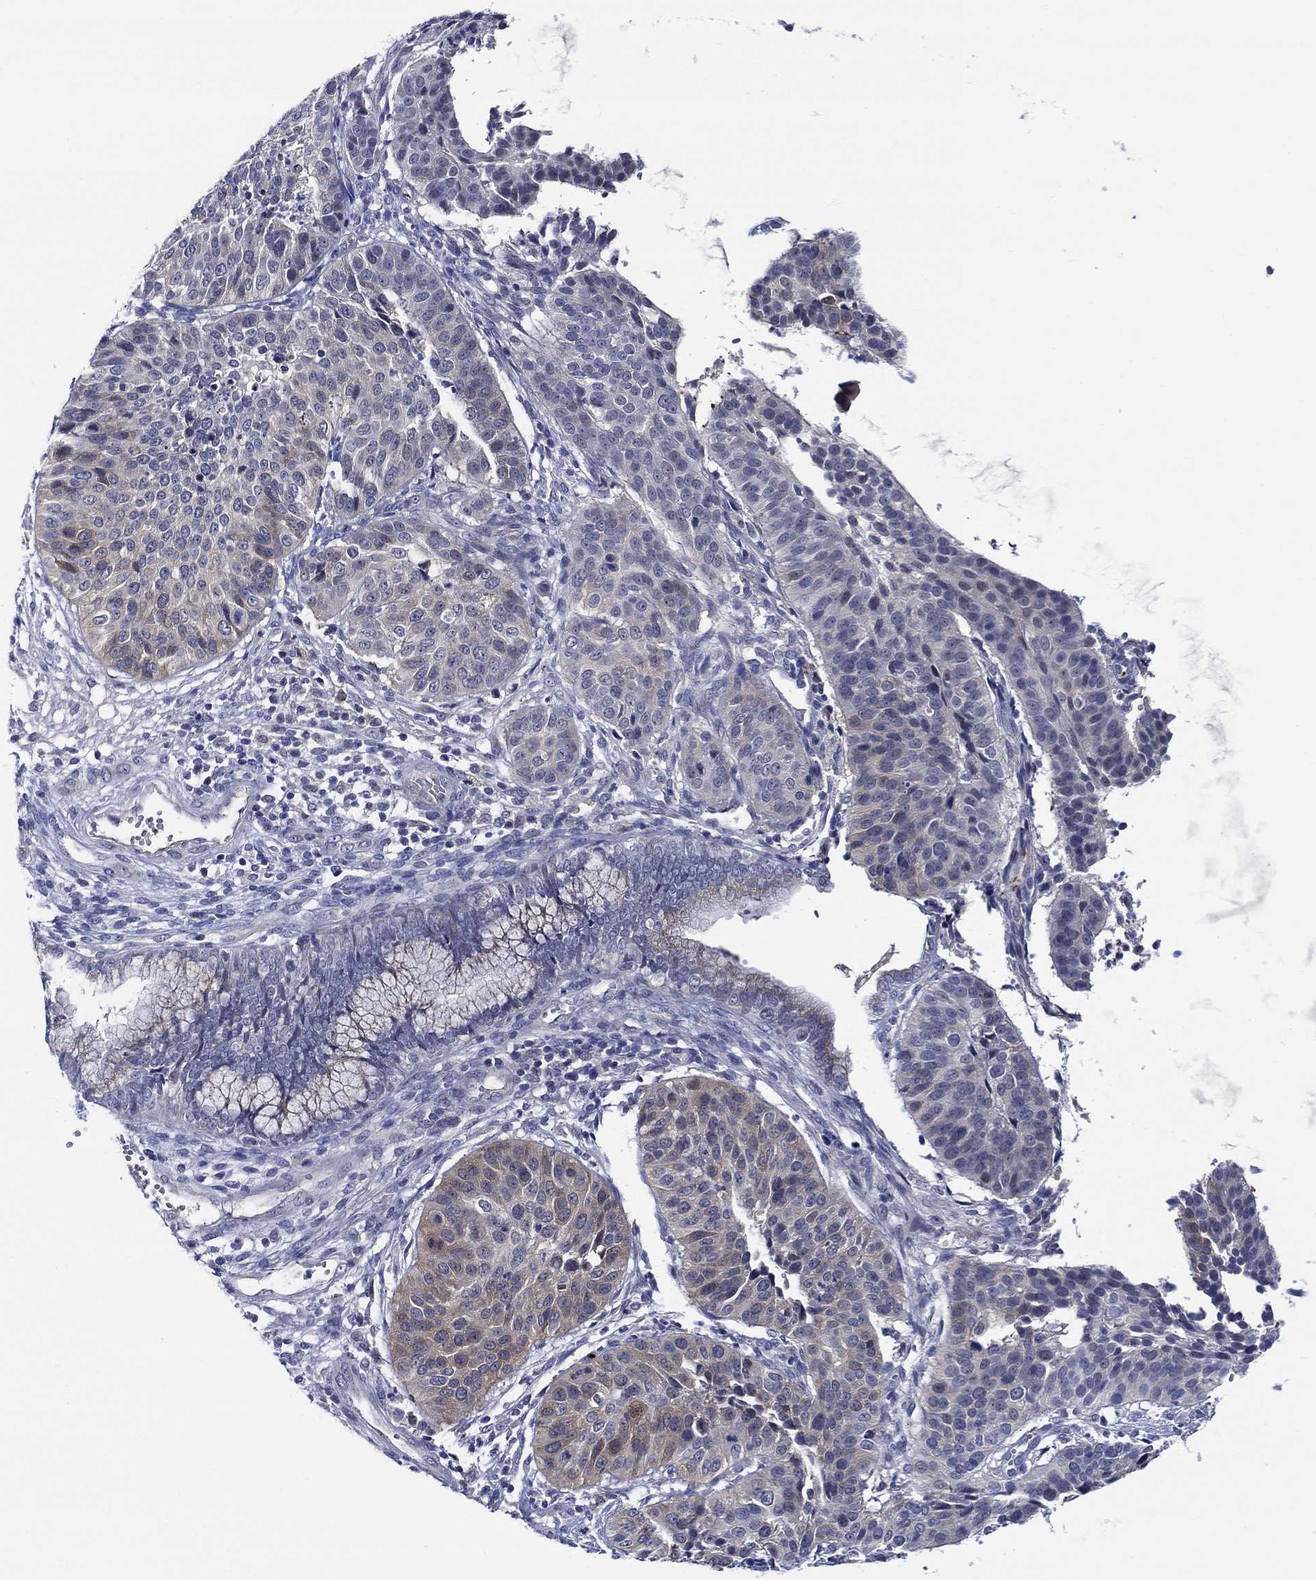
{"staining": {"intensity": "weak", "quantity": "<25%", "location": "cytoplasmic/membranous"}, "tissue": "cervical cancer", "cell_type": "Tumor cells", "image_type": "cancer", "snomed": [{"axis": "morphology", "description": "Normal tissue, NOS"}, {"axis": "morphology", "description": "Squamous cell carcinoma, NOS"}, {"axis": "topography", "description": "Cervix"}], "caption": "IHC of squamous cell carcinoma (cervical) reveals no expression in tumor cells.", "gene": "ALOX12", "patient": {"sex": "female", "age": 39}}